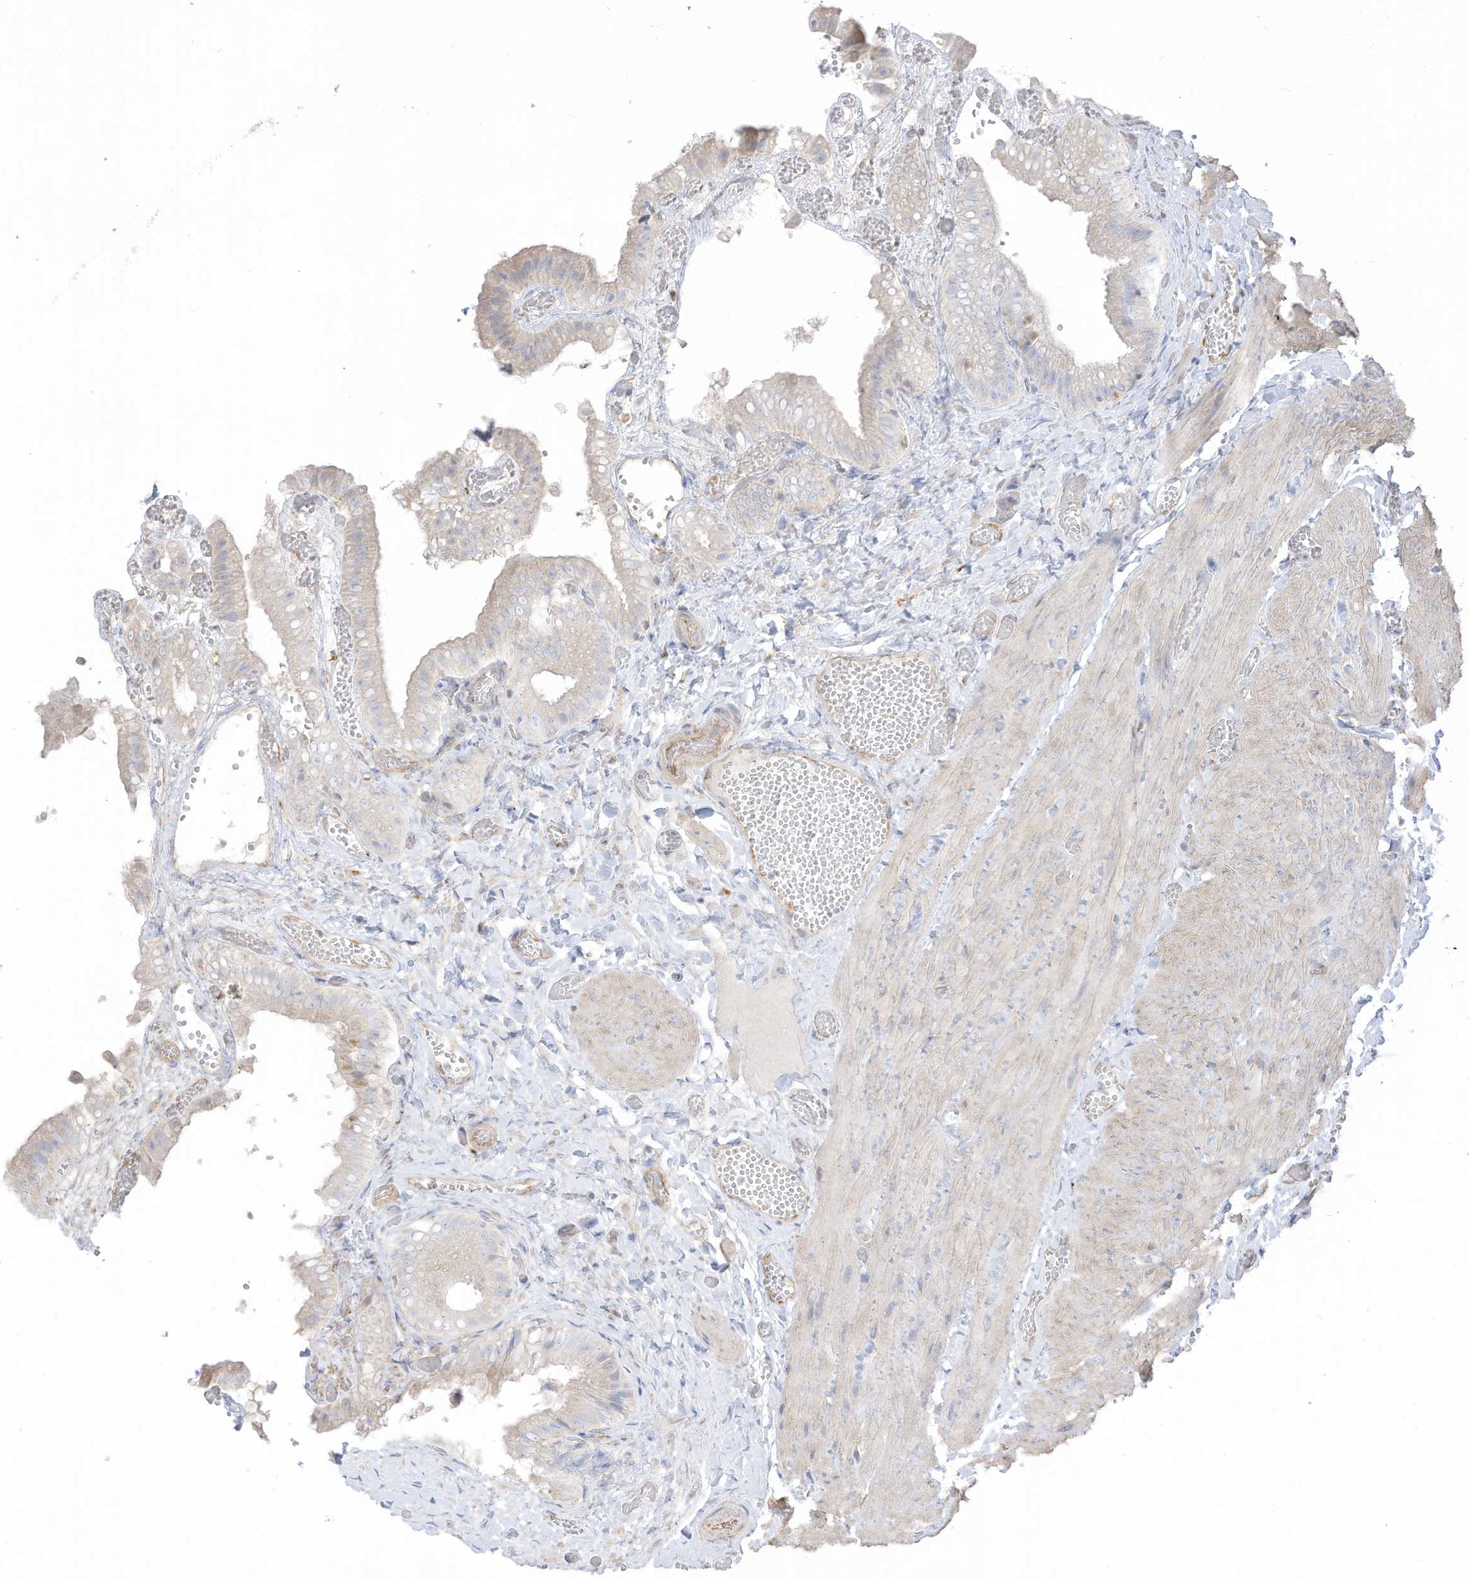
{"staining": {"intensity": "weak", "quantity": "<25%", "location": "cytoplasmic/membranous"}, "tissue": "gallbladder", "cell_type": "Glandular cells", "image_type": "normal", "snomed": [{"axis": "morphology", "description": "Normal tissue, NOS"}, {"axis": "topography", "description": "Gallbladder"}], "caption": "A high-resolution histopathology image shows immunohistochemistry (IHC) staining of unremarkable gallbladder, which displays no significant expression in glandular cells.", "gene": "TAL2", "patient": {"sex": "female", "age": 64}}